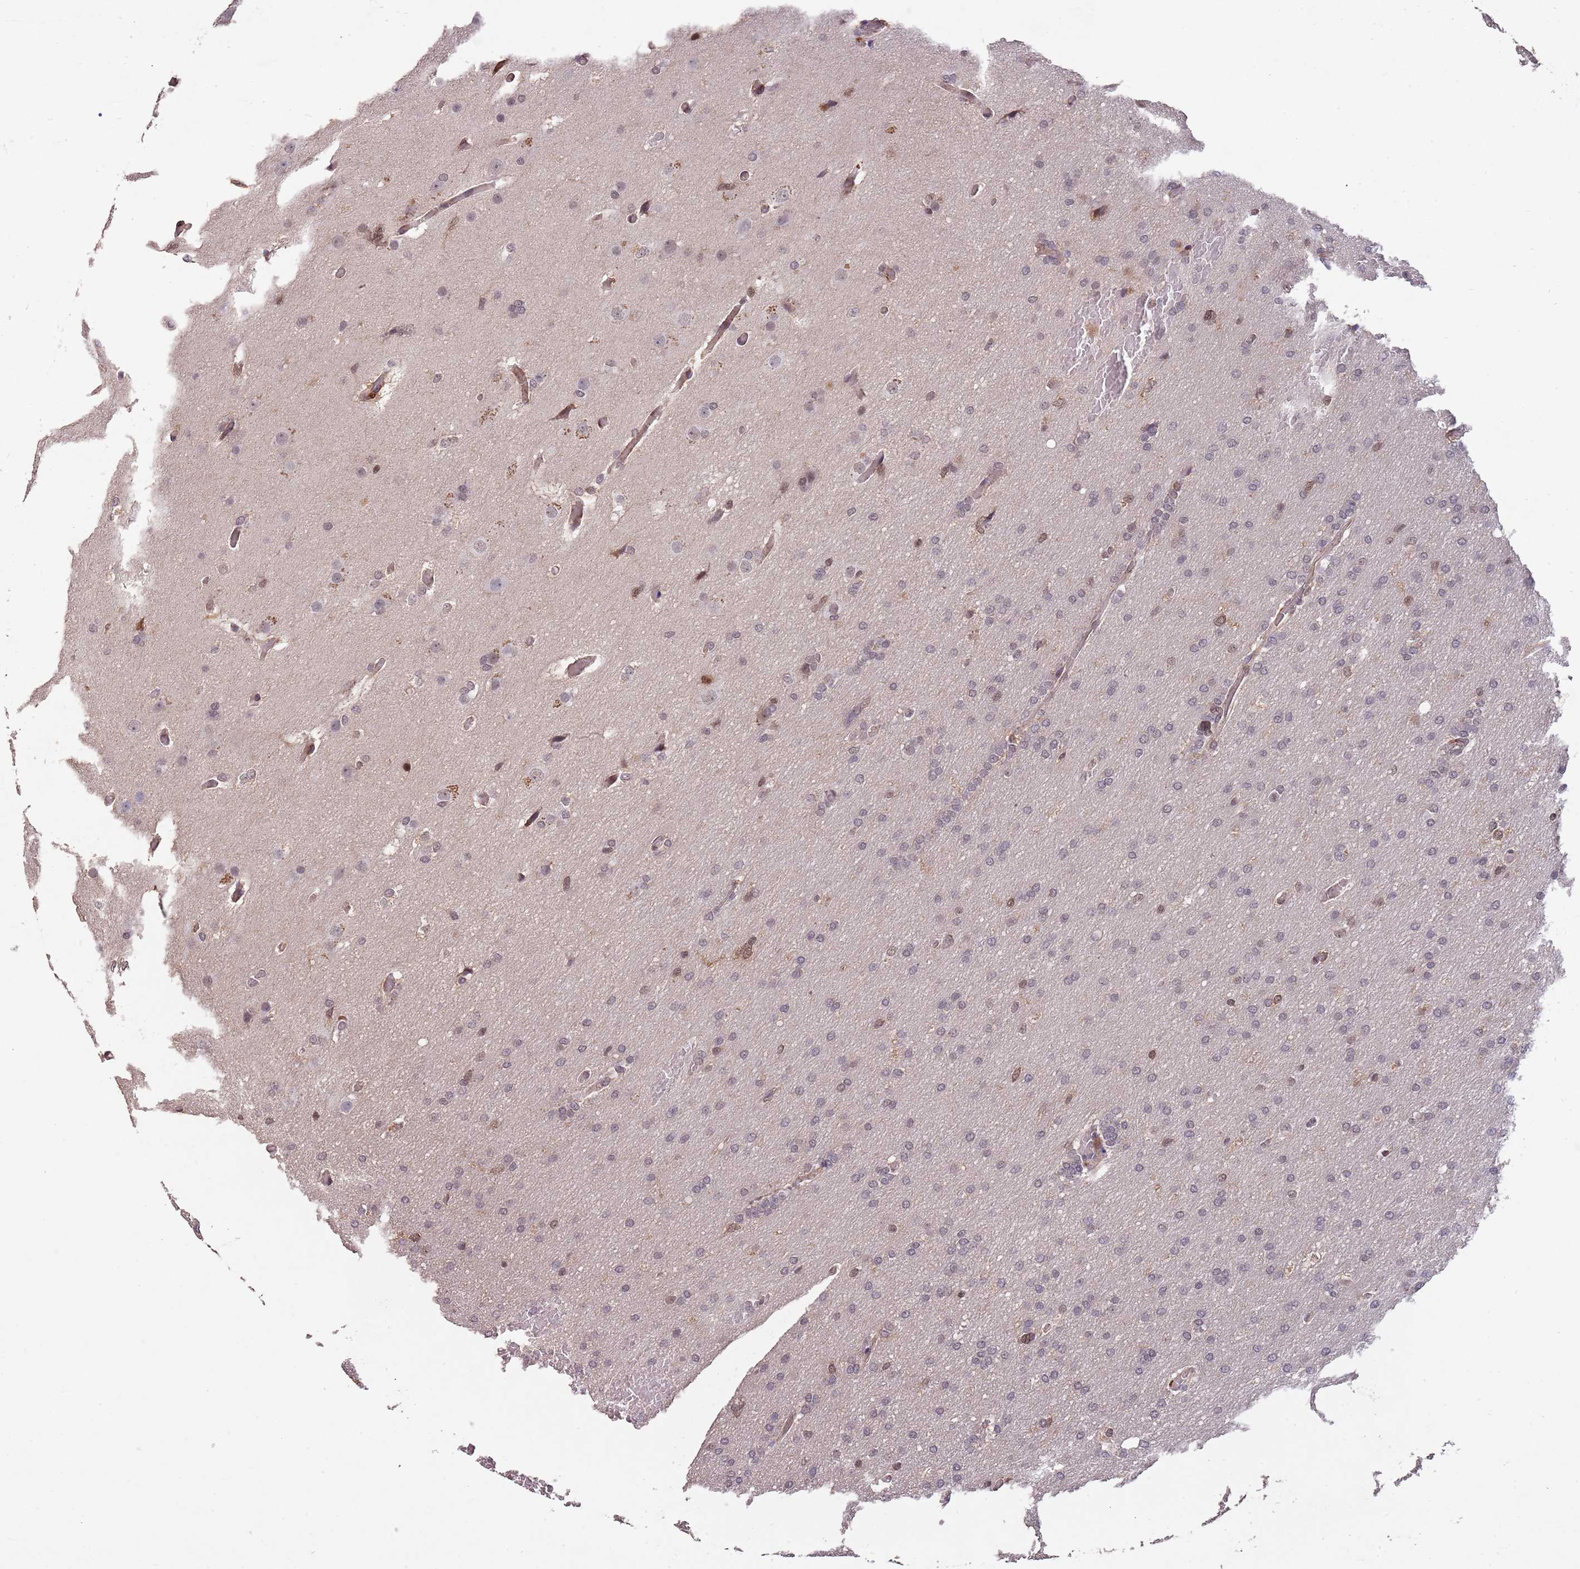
{"staining": {"intensity": "moderate", "quantity": "<25%", "location": "nuclear"}, "tissue": "glioma", "cell_type": "Tumor cells", "image_type": "cancer", "snomed": [{"axis": "morphology", "description": "Glioma, malignant, High grade"}, {"axis": "topography", "description": "Cerebral cortex"}], "caption": "Immunohistochemical staining of malignant glioma (high-grade) reveals moderate nuclear protein staining in approximately <25% of tumor cells.", "gene": "ZNF639", "patient": {"sex": "female", "age": 36}}